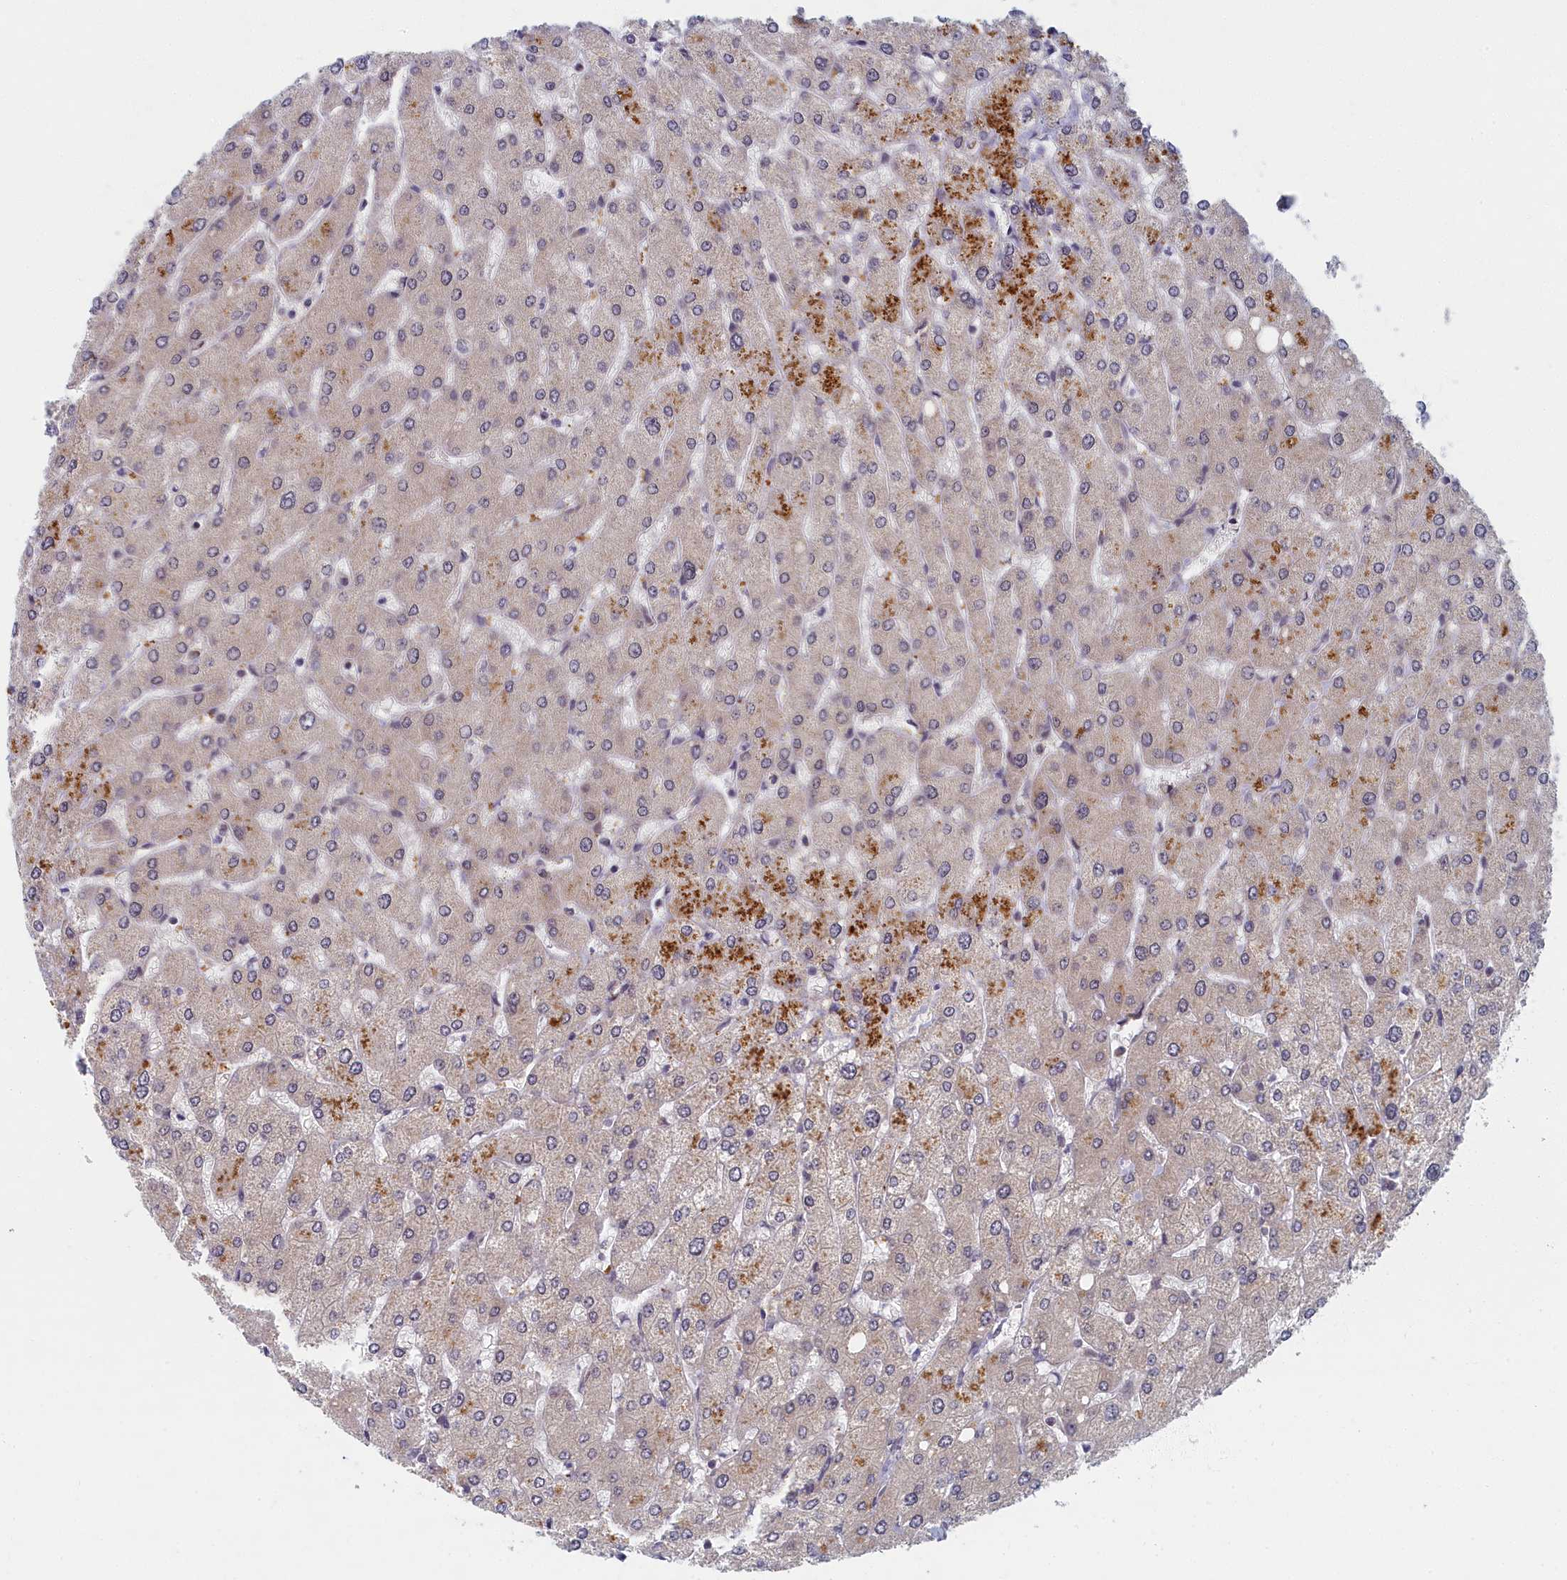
{"staining": {"intensity": "negative", "quantity": "none", "location": "none"}, "tissue": "liver", "cell_type": "Cholangiocytes", "image_type": "normal", "snomed": [{"axis": "morphology", "description": "Normal tissue, NOS"}, {"axis": "topography", "description": "Liver"}], "caption": "Immunohistochemistry image of unremarkable liver: human liver stained with DAB (3,3'-diaminobenzidine) reveals no significant protein positivity in cholangiocytes.", "gene": "DNAJC17", "patient": {"sex": "male", "age": 55}}